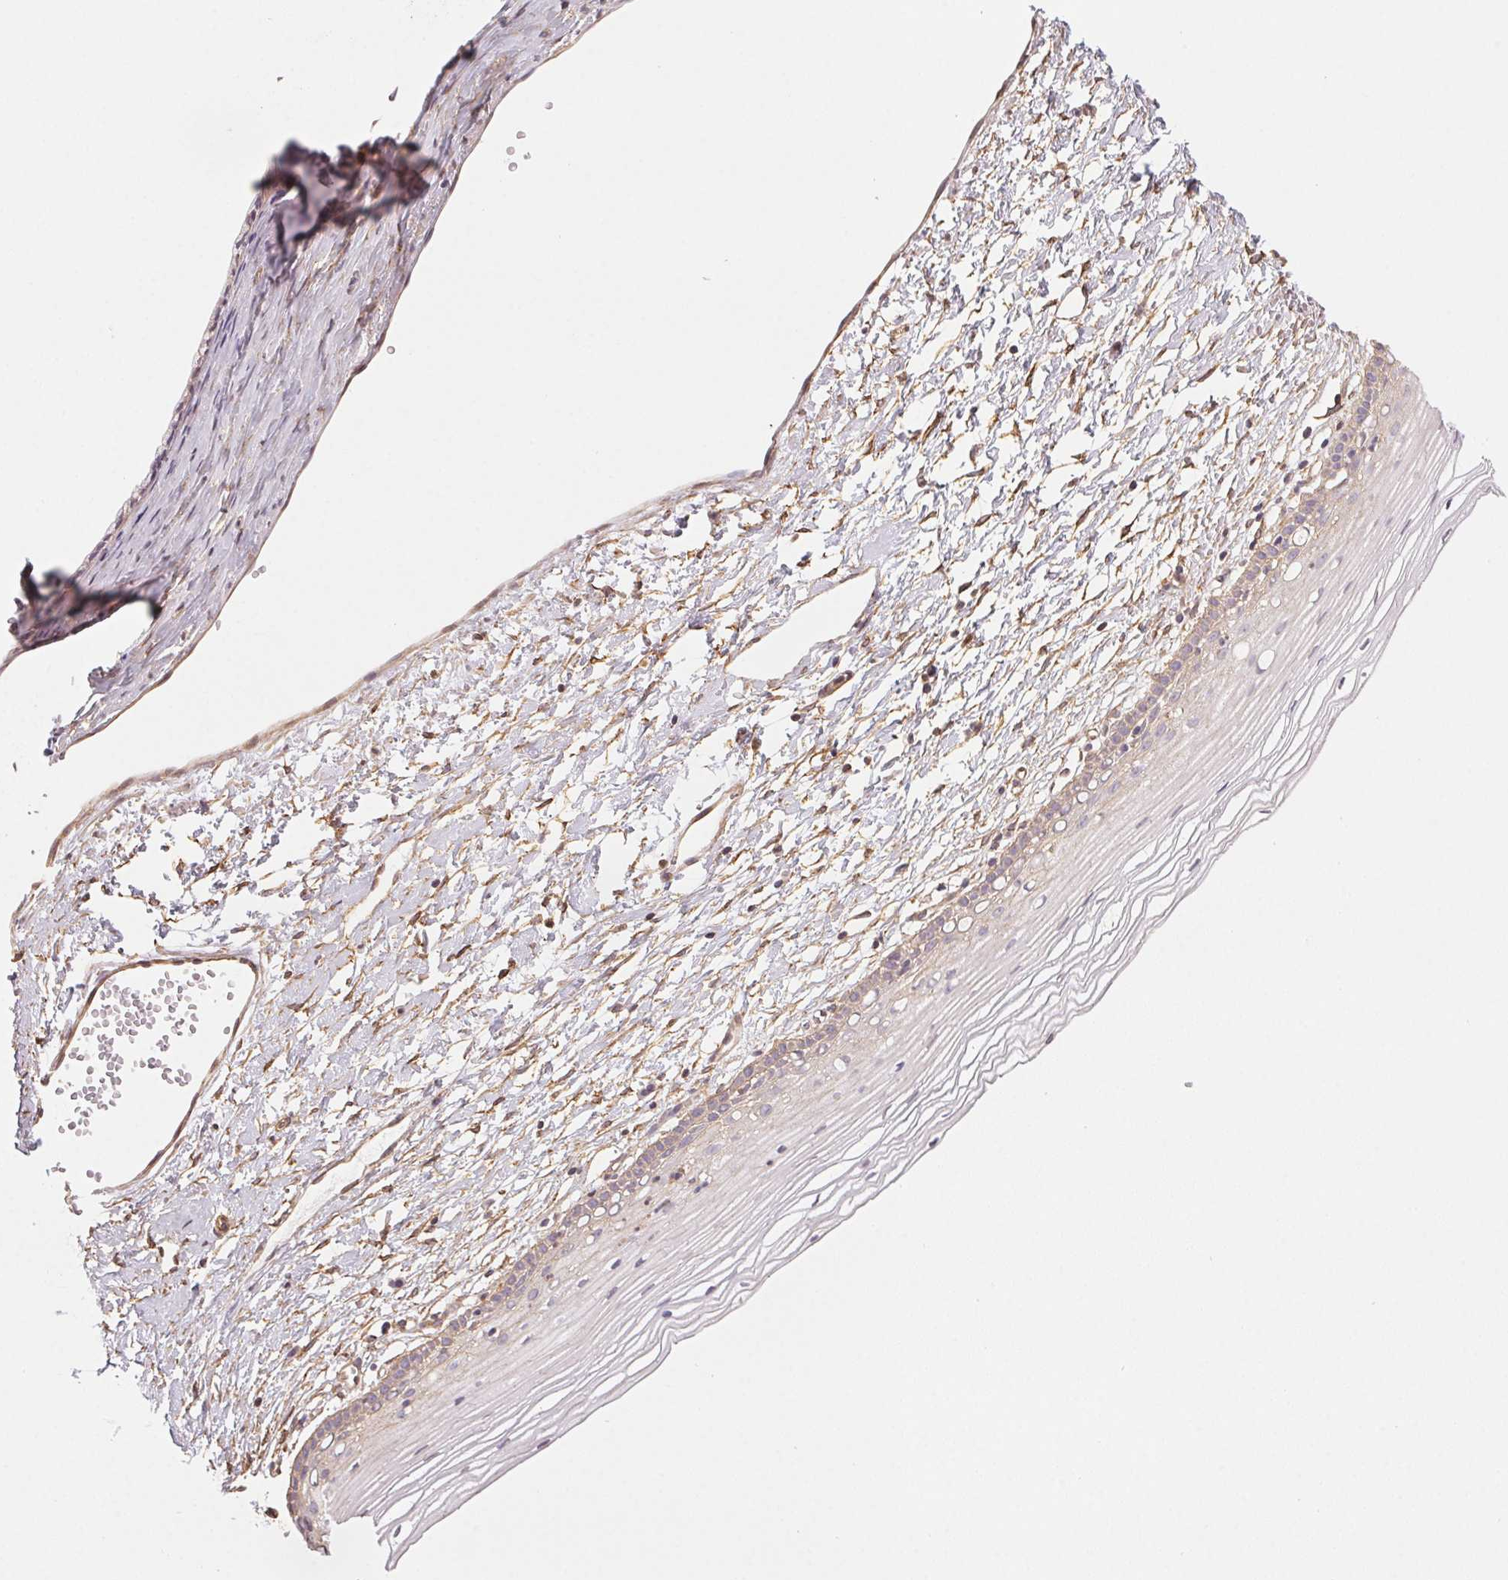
{"staining": {"intensity": "negative", "quantity": "none", "location": "none"}, "tissue": "cervix", "cell_type": "Glandular cells", "image_type": "normal", "snomed": [{"axis": "morphology", "description": "Normal tissue, NOS"}, {"axis": "topography", "description": "Cervix"}], "caption": "This micrograph is of benign cervix stained with immunohistochemistry (IHC) to label a protein in brown with the nuclei are counter-stained blue. There is no staining in glandular cells.", "gene": "PLA2G4F", "patient": {"sex": "female", "age": 40}}